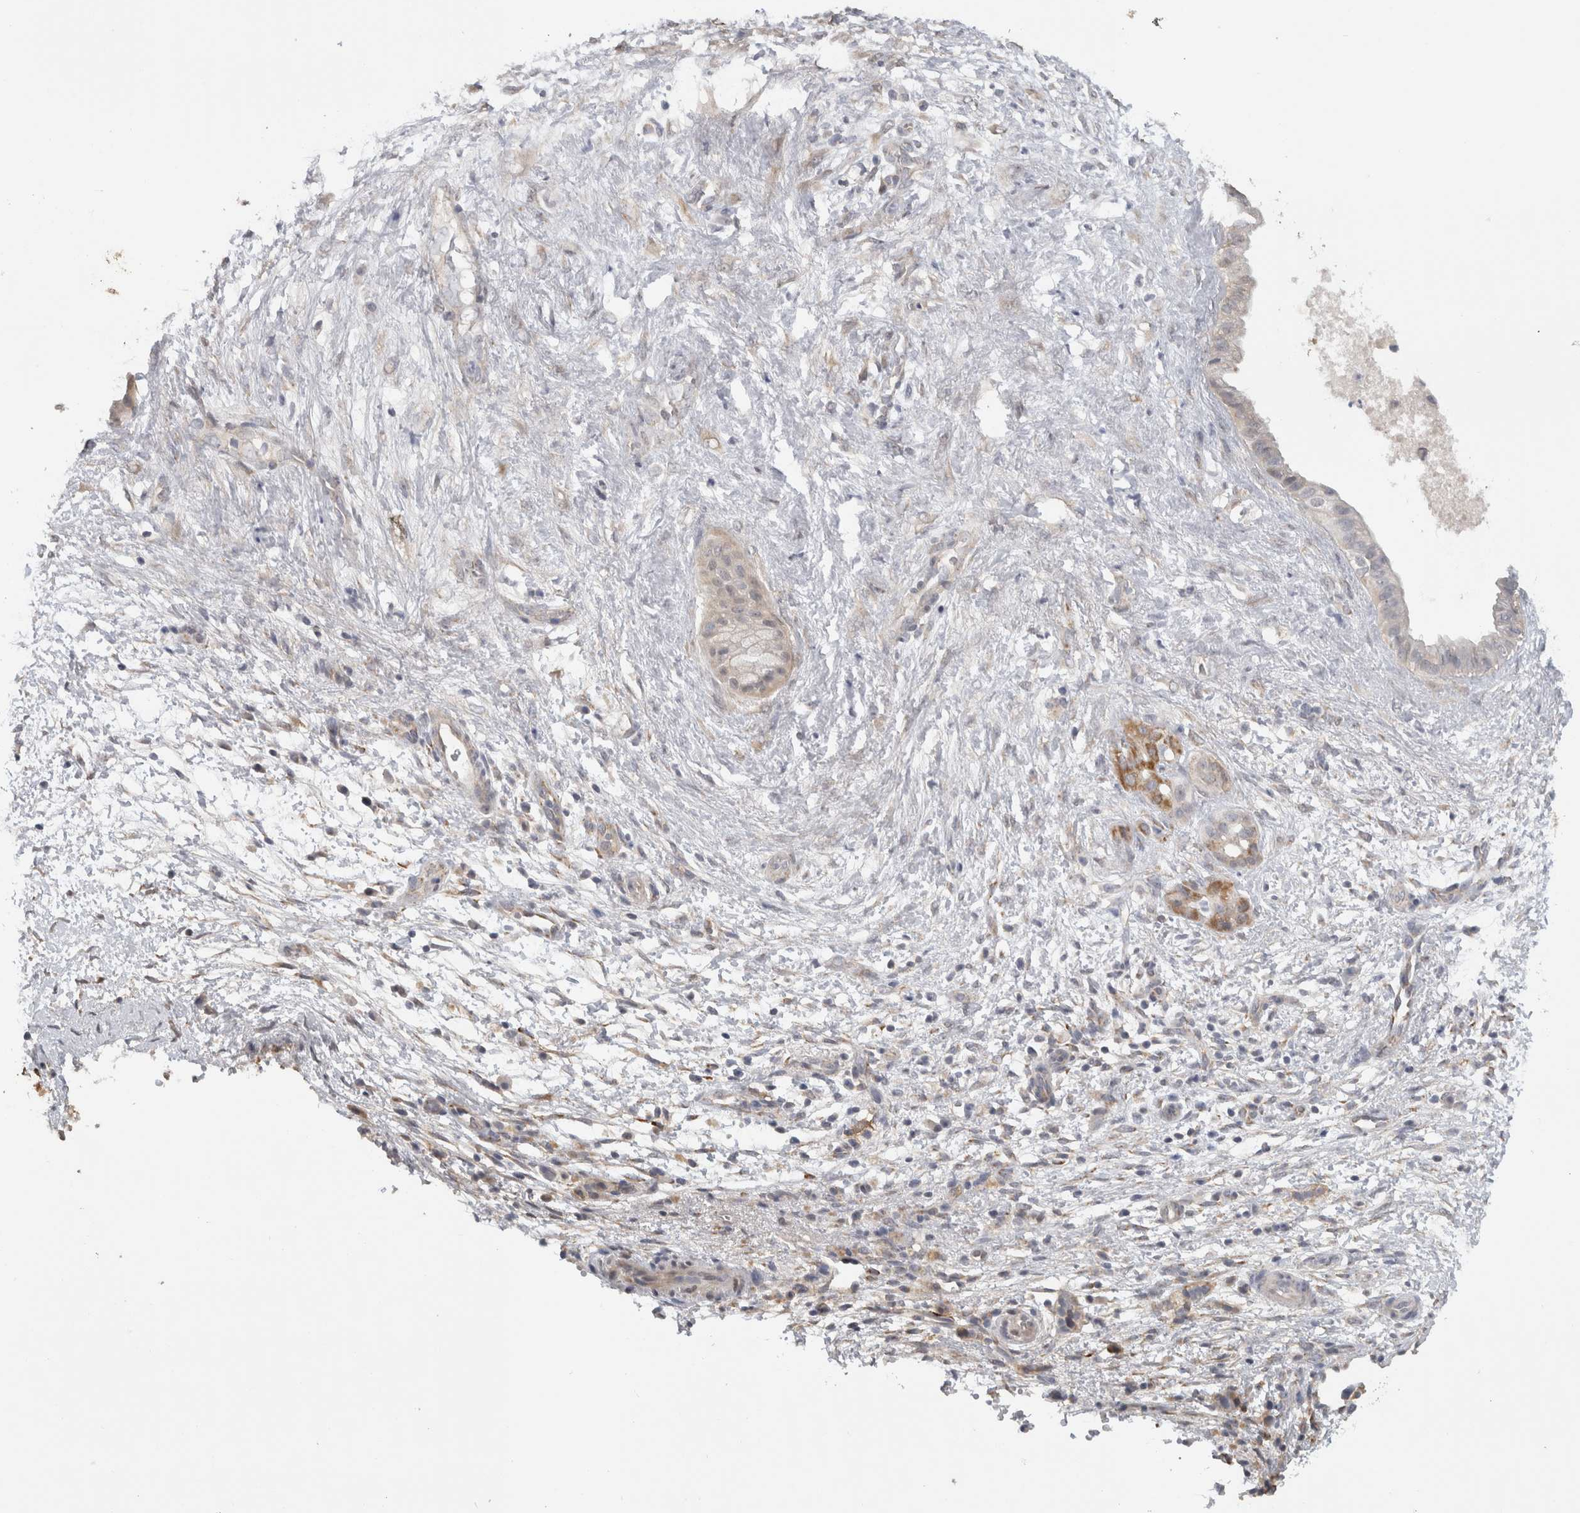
{"staining": {"intensity": "weak", "quantity": "<25%", "location": "cytoplasmic/membranous,nuclear"}, "tissue": "pancreatic cancer", "cell_type": "Tumor cells", "image_type": "cancer", "snomed": [{"axis": "morphology", "description": "Adenocarcinoma, NOS"}, {"axis": "topography", "description": "Pancreas"}], "caption": "This is an IHC photomicrograph of human pancreatic cancer. There is no staining in tumor cells.", "gene": "DYRK2", "patient": {"sex": "female", "age": 78}}